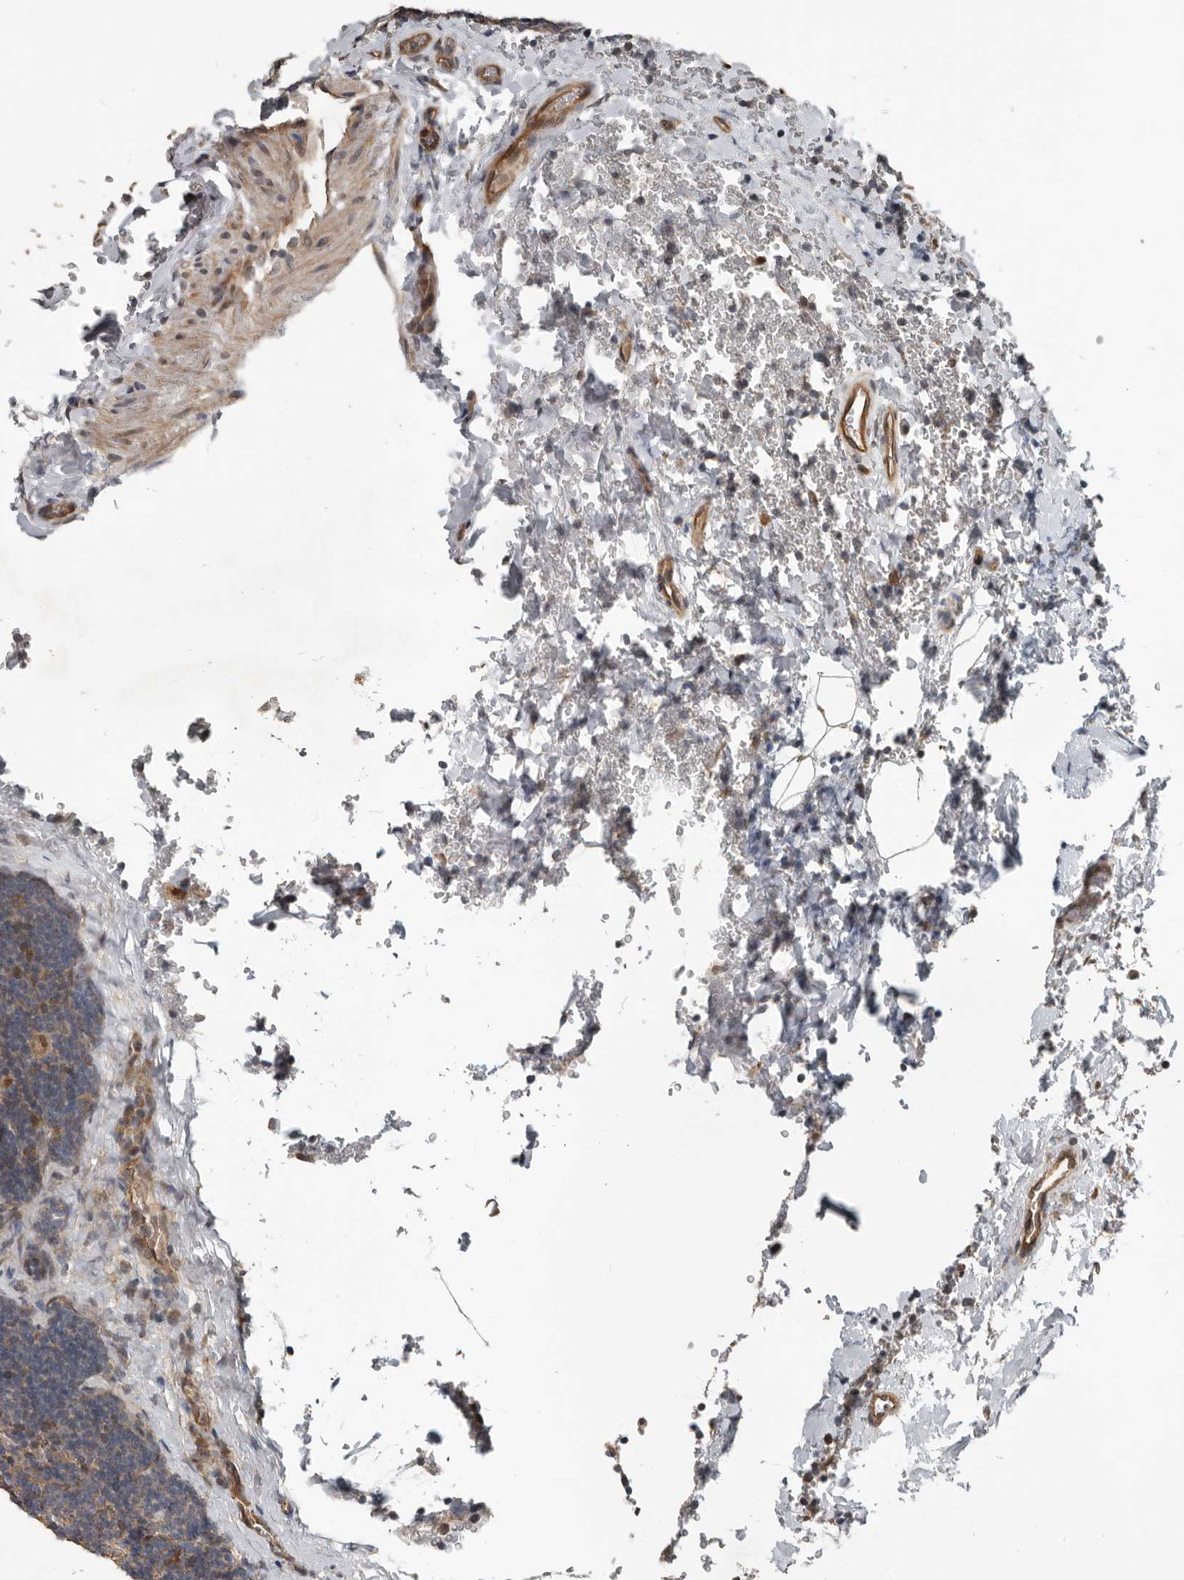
{"staining": {"intensity": "moderate", "quantity": "<25%", "location": "nuclear"}, "tissue": "lymph node", "cell_type": "Germinal center cells", "image_type": "normal", "snomed": [{"axis": "morphology", "description": "Normal tissue, NOS"}, {"axis": "topography", "description": "Lymph node"}], "caption": "Benign lymph node was stained to show a protein in brown. There is low levels of moderate nuclear expression in about <25% of germinal center cells.", "gene": "YOD1", "patient": {"sex": "female", "age": 22}}